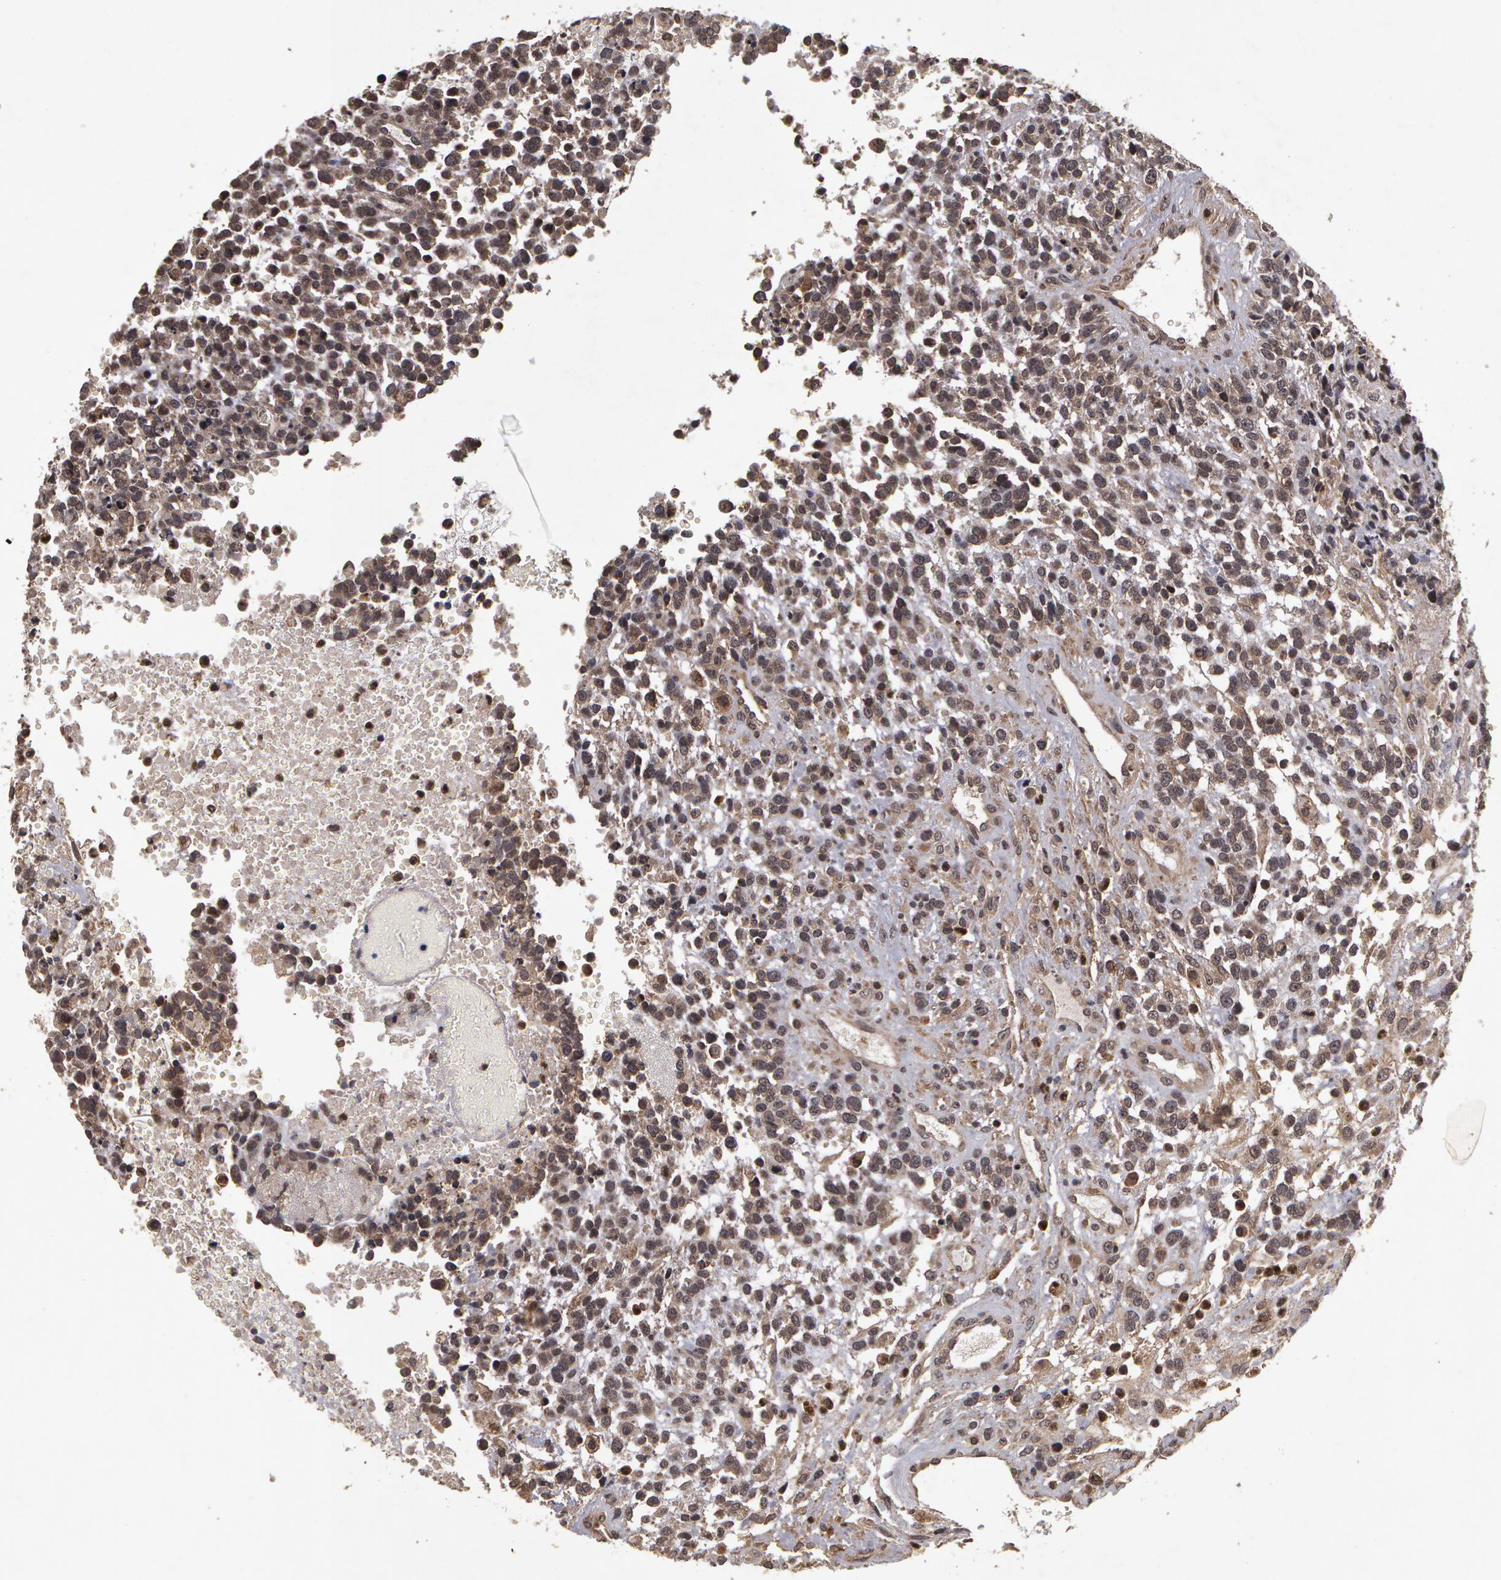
{"staining": {"intensity": "weak", "quantity": "25%-75%", "location": "cytoplasmic/membranous"}, "tissue": "glioma", "cell_type": "Tumor cells", "image_type": "cancer", "snomed": [{"axis": "morphology", "description": "Glioma, malignant, High grade"}, {"axis": "topography", "description": "Brain"}], "caption": "Glioma stained for a protein reveals weak cytoplasmic/membranous positivity in tumor cells.", "gene": "CALR", "patient": {"sex": "male", "age": 66}}